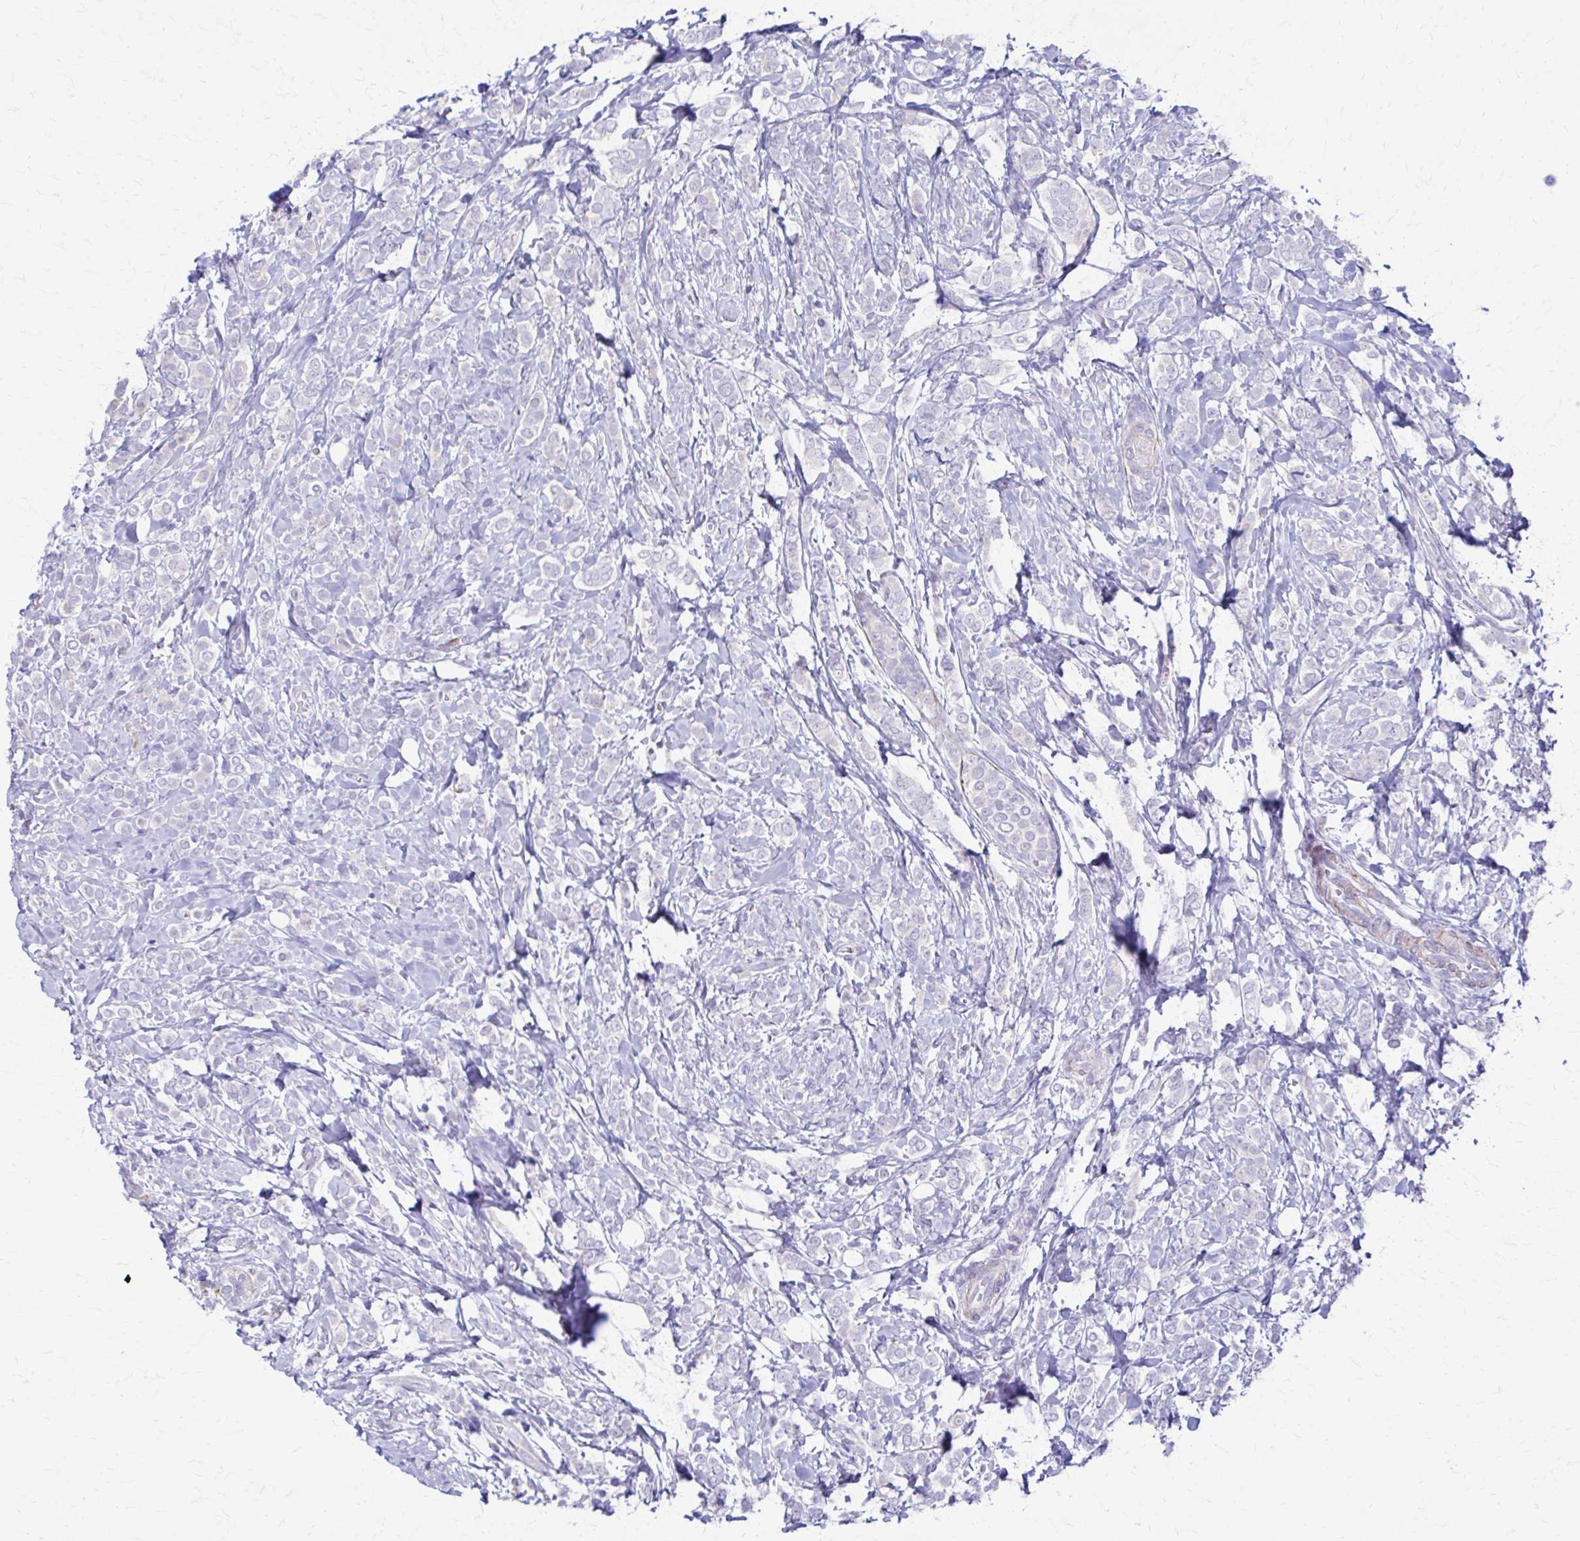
{"staining": {"intensity": "negative", "quantity": "none", "location": "none"}, "tissue": "breast cancer", "cell_type": "Tumor cells", "image_type": "cancer", "snomed": [{"axis": "morphology", "description": "Lobular carcinoma"}, {"axis": "topography", "description": "Breast"}], "caption": "Immunohistochemistry (IHC) histopathology image of human breast lobular carcinoma stained for a protein (brown), which demonstrates no positivity in tumor cells. (DAB immunohistochemistry (IHC), high magnification).", "gene": "DSP", "patient": {"sex": "female", "age": 49}}